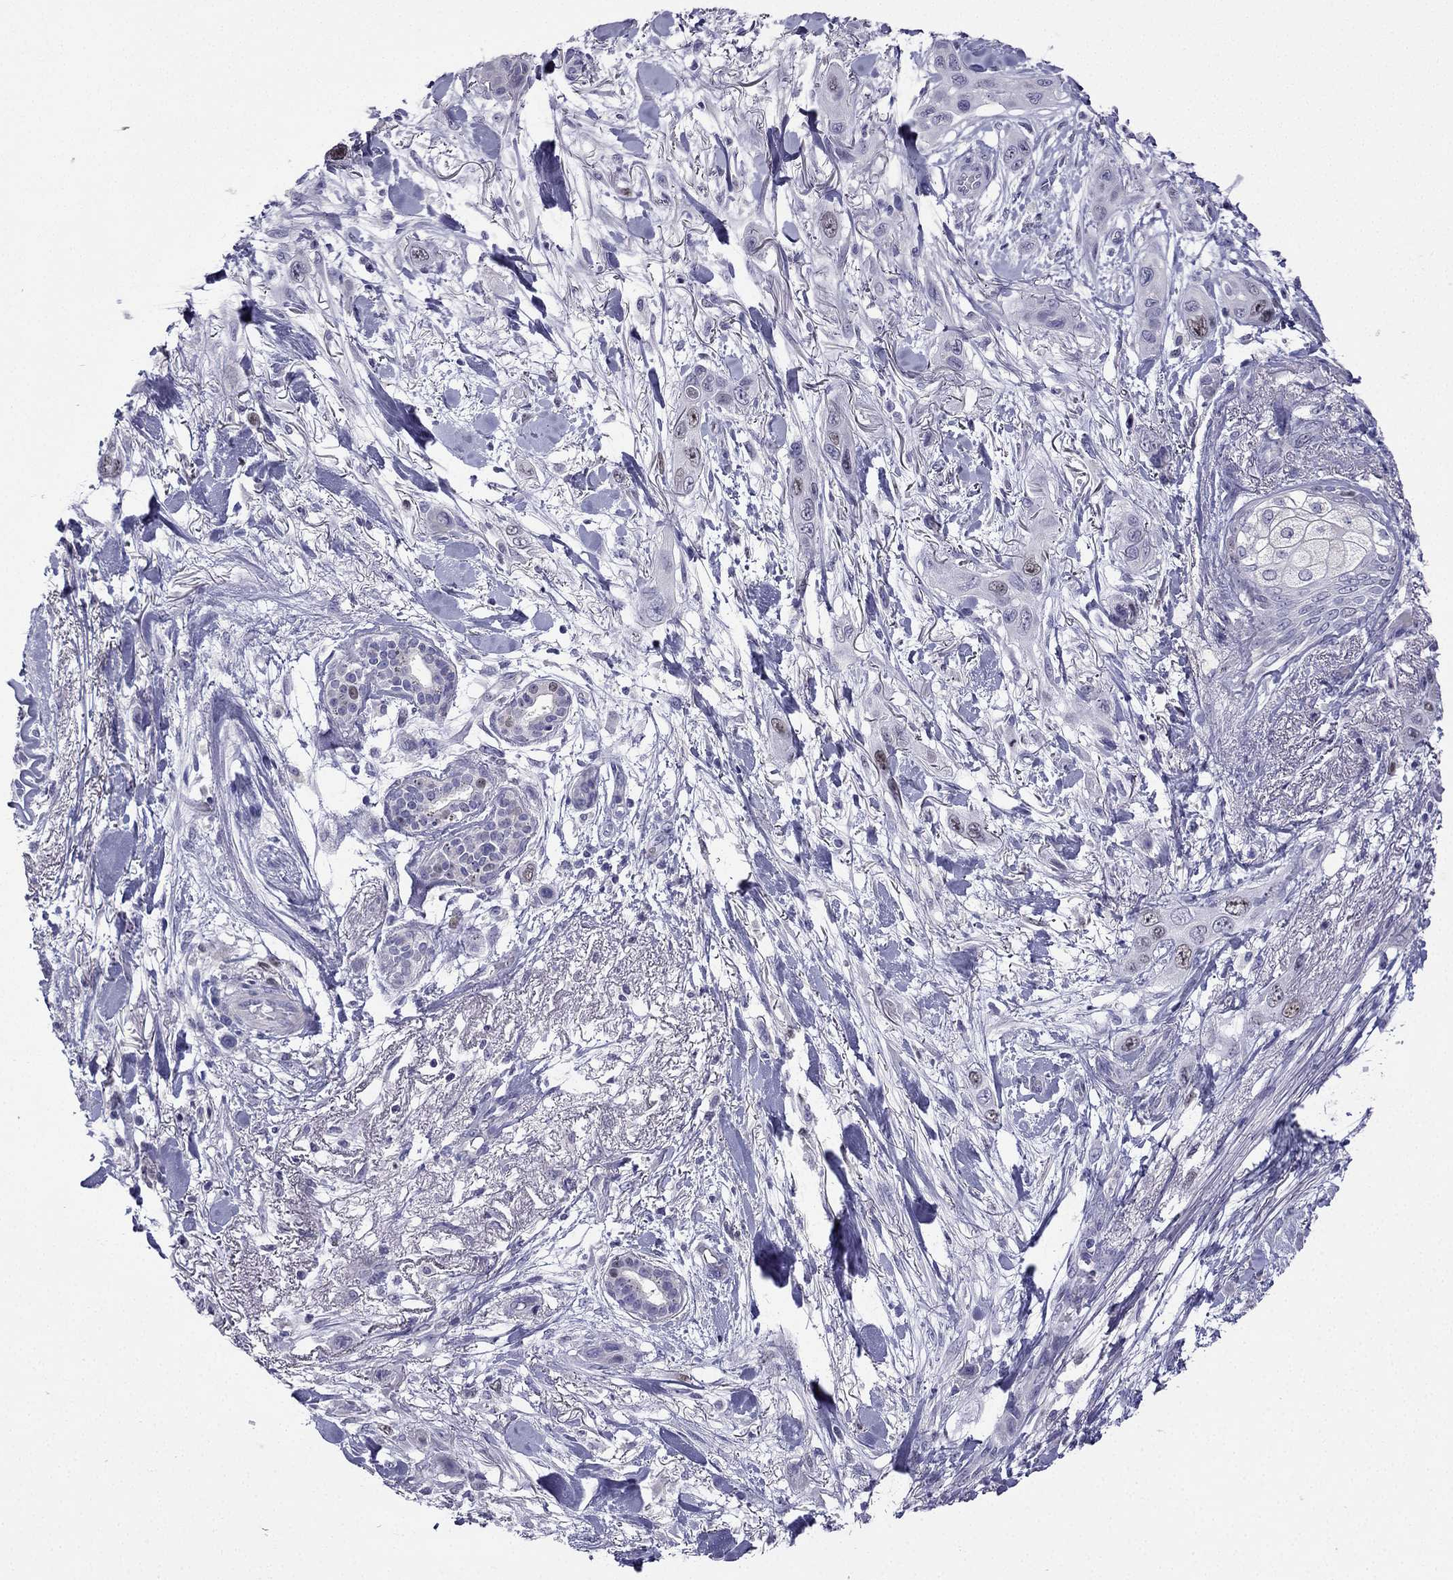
{"staining": {"intensity": "weak", "quantity": "25%-75%", "location": "nuclear"}, "tissue": "skin cancer", "cell_type": "Tumor cells", "image_type": "cancer", "snomed": [{"axis": "morphology", "description": "Squamous cell carcinoma, NOS"}, {"axis": "topography", "description": "Skin"}], "caption": "About 25%-75% of tumor cells in skin cancer (squamous cell carcinoma) demonstrate weak nuclear protein expression as visualized by brown immunohistochemical staining.", "gene": "UHRF1", "patient": {"sex": "male", "age": 79}}